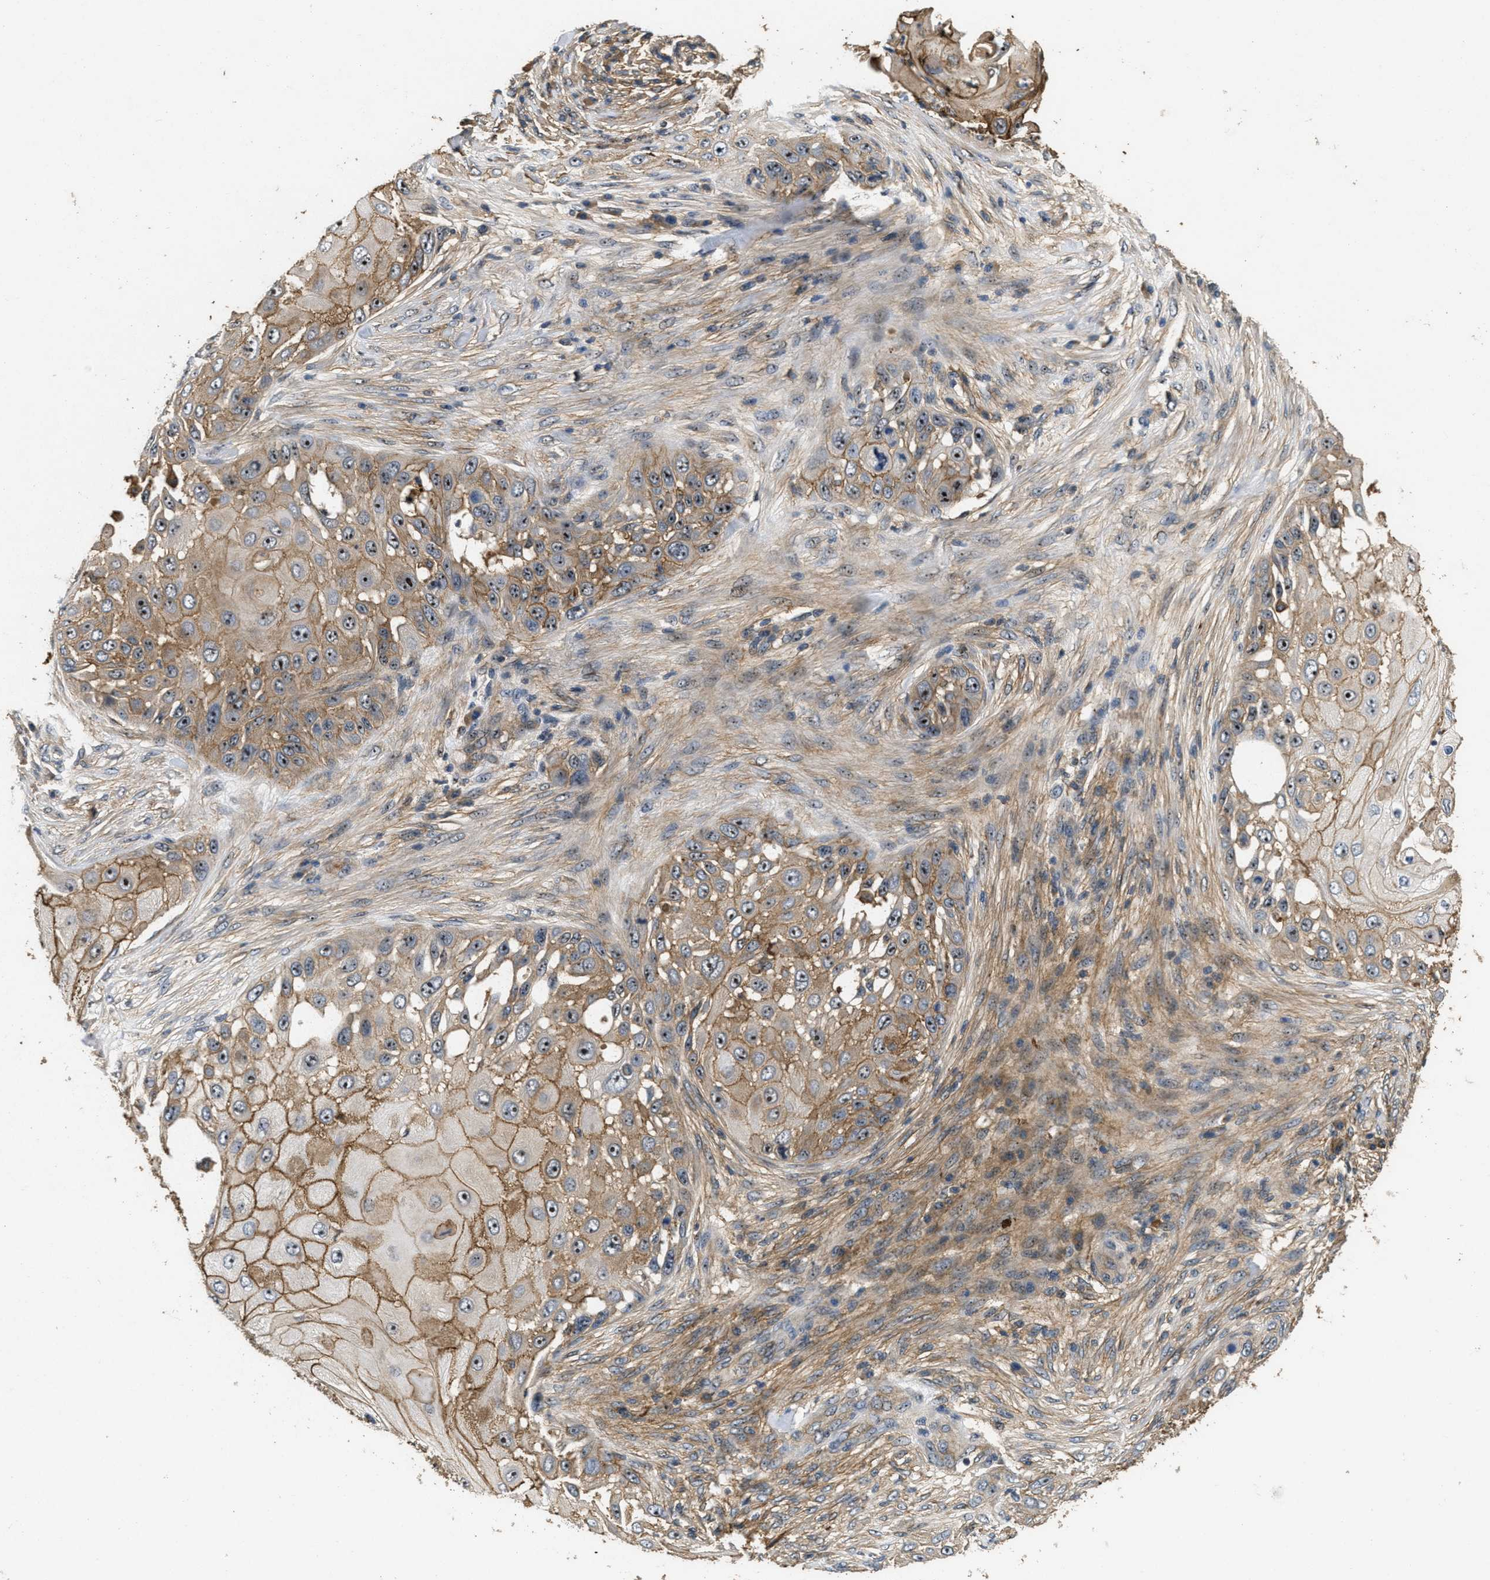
{"staining": {"intensity": "moderate", "quantity": ">75%", "location": "cytoplasmic/membranous,nuclear"}, "tissue": "skin cancer", "cell_type": "Tumor cells", "image_type": "cancer", "snomed": [{"axis": "morphology", "description": "Squamous cell carcinoma, NOS"}, {"axis": "topography", "description": "Skin"}], "caption": "Immunohistochemical staining of skin squamous cell carcinoma shows medium levels of moderate cytoplasmic/membranous and nuclear protein staining in approximately >75% of tumor cells. (DAB = brown stain, brightfield microscopy at high magnification).", "gene": "OSMR", "patient": {"sex": "female", "age": 44}}